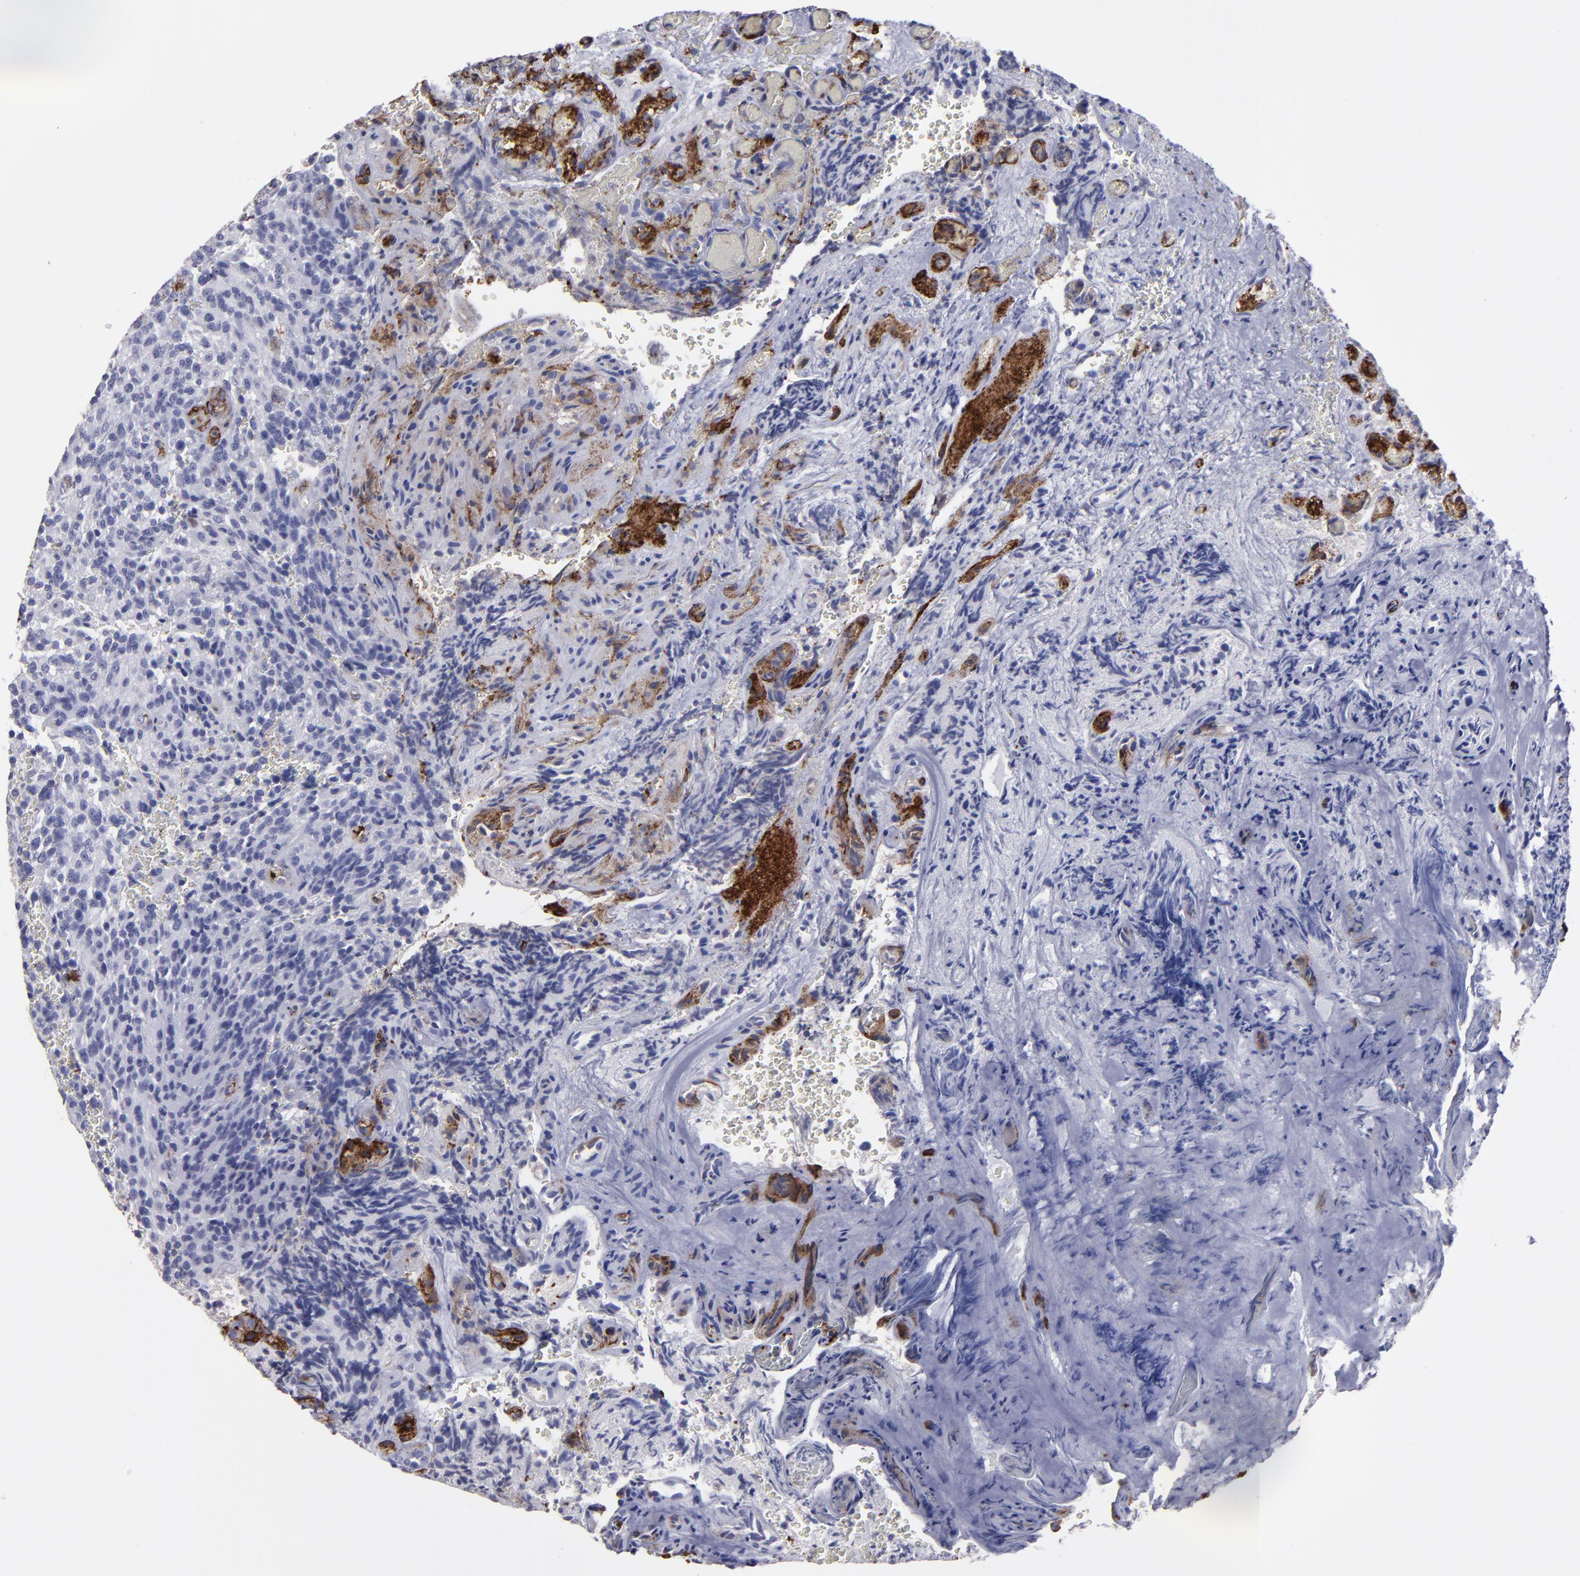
{"staining": {"intensity": "negative", "quantity": "none", "location": "none"}, "tissue": "glioma", "cell_type": "Tumor cells", "image_type": "cancer", "snomed": [{"axis": "morphology", "description": "Normal tissue, NOS"}, {"axis": "morphology", "description": "Glioma, malignant, High grade"}, {"axis": "topography", "description": "Cerebral cortex"}], "caption": "The immunohistochemistry (IHC) micrograph has no significant positivity in tumor cells of malignant high-grade glioma tissue. Brightfield microscopy of immunohistochemistry stained with DAB (3,3'-diaminobenzidine) (brown) and hematoxylin (blue), captured at high magnification.", "gene": "CD36", "patient": {"sex": "male", "age": 56}}